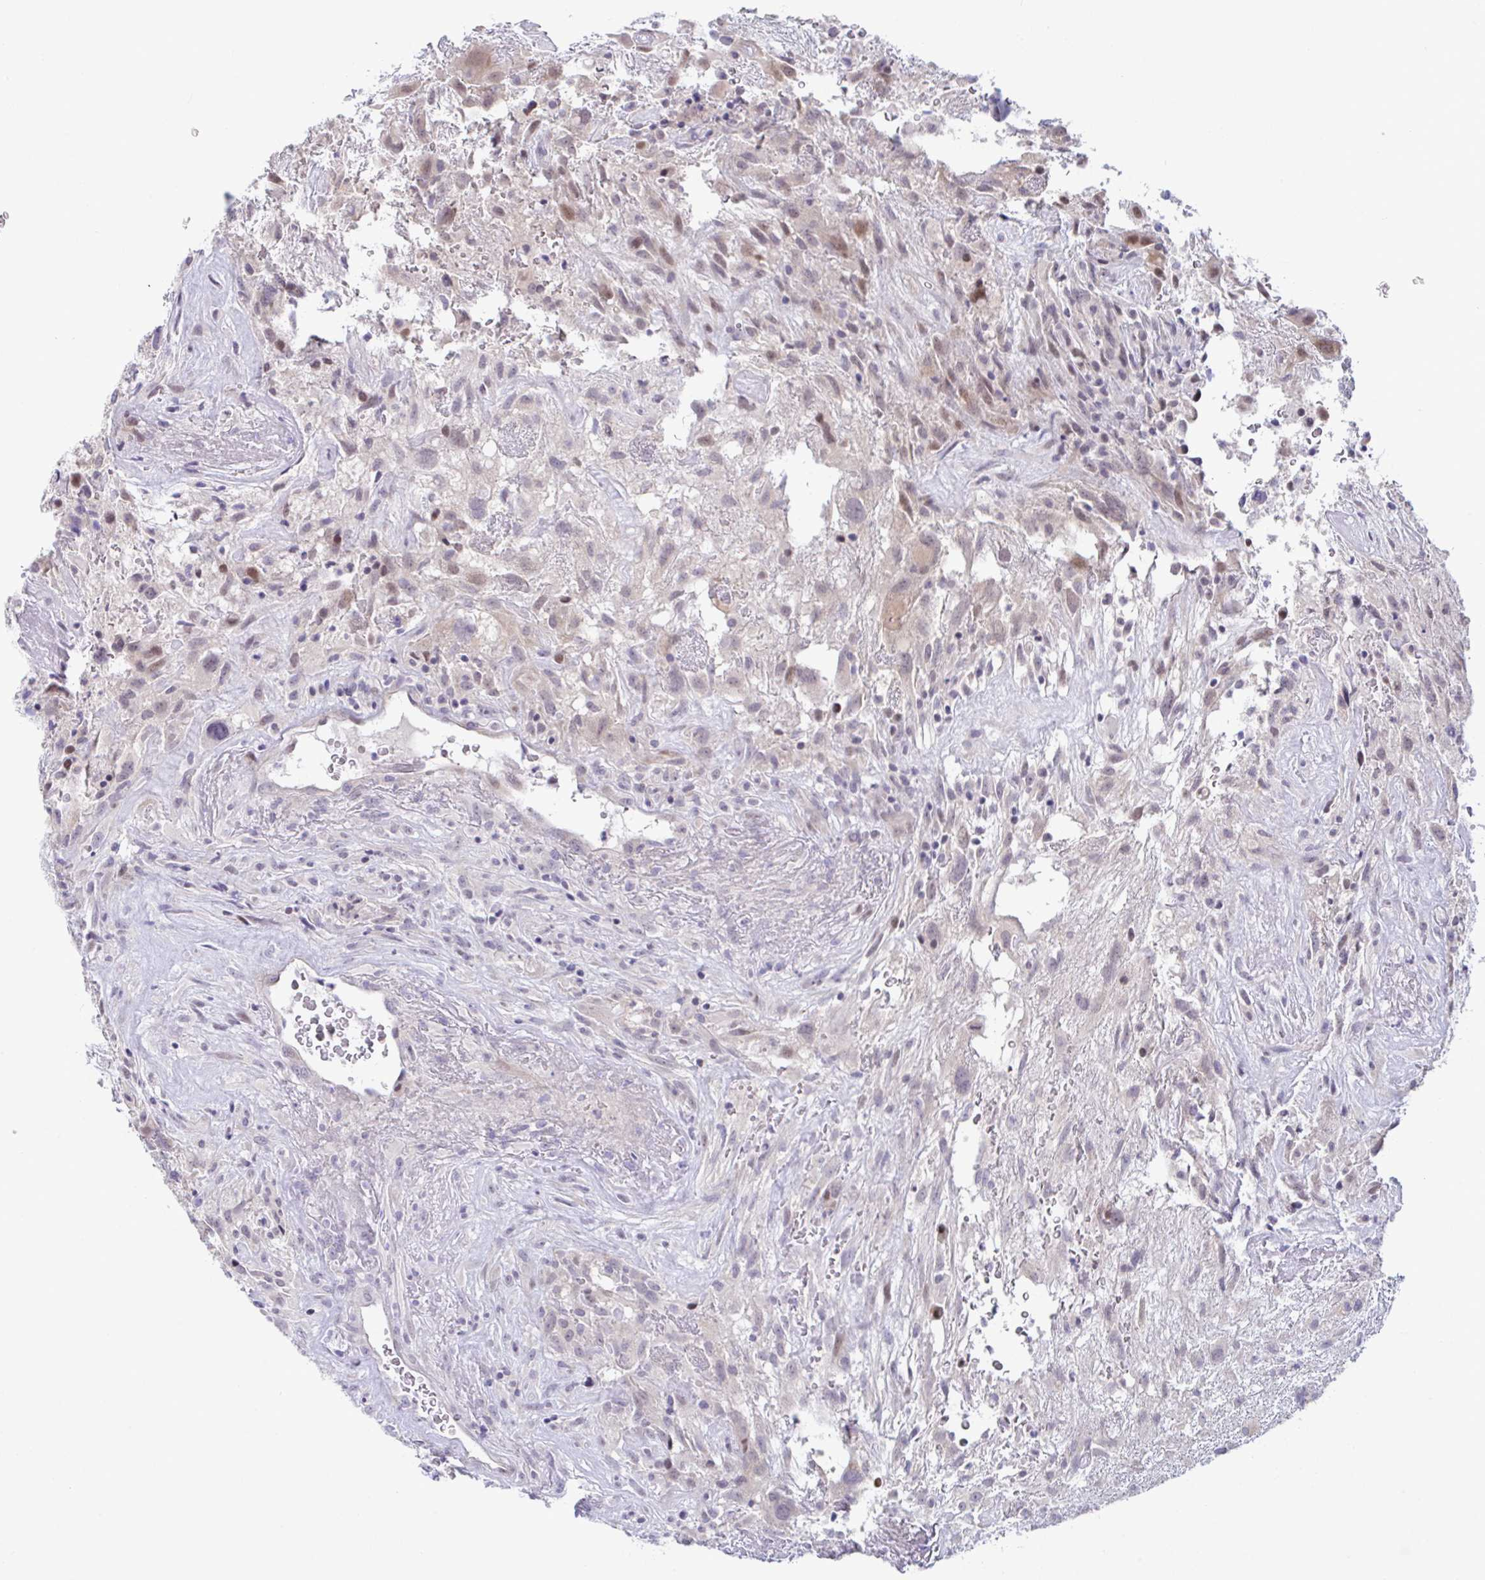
{"staining": {"intensity": "moderate", "quantity": "<25%", "location": "nuclear"}, "tissue": "glioma", "cell_type": "Tumor cells", "image_type": "cancer", "snomed": [{"axis": "morphology", "description": "Glioma, malignant, High grade"}, {"axis": "topography", "description": "Brain"}], "caption": "The immunohistochemical stain shows moderate nuclear expression in tumor cells of high-grade glioma (malignant) tissue.", "gene": "USP35", "patient": {"sex": "male", "age": 46}}